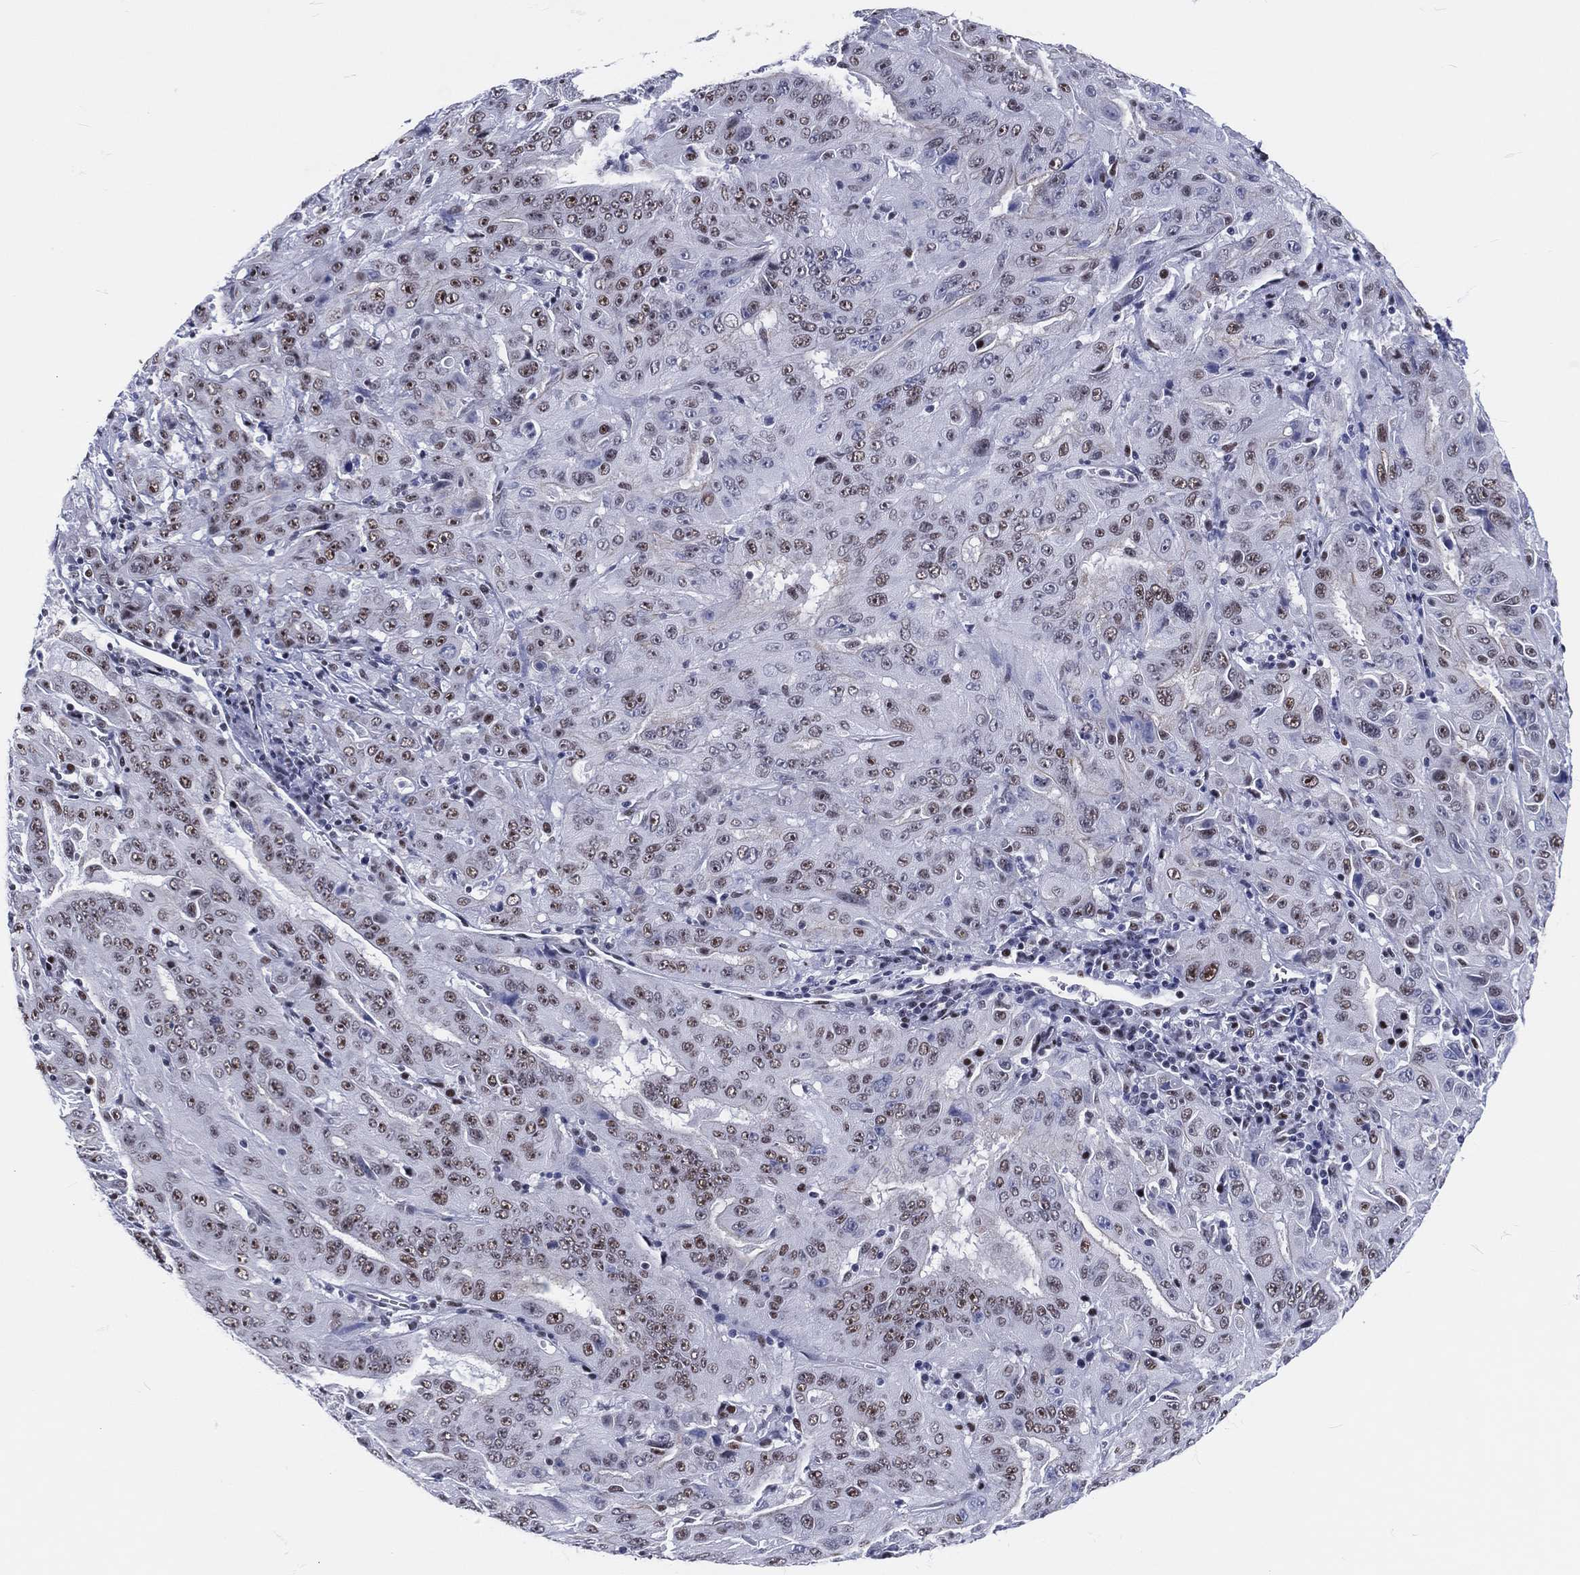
{"staining": {"intensity": "moderate", "quantity": "25%-75%", "location": "nuclear"}, "tissue": "pancreatic cancer", "cell_type": "Tumor cells", "image_type": "cancer", "snomed": [{"axis": "morphology", "description": "Adenocarcinoma, NOS"}, {"axis": "topography", "description": "Pancreas"}], "caption": "A high-resolution histopathology image shows immunohistochemistry staining of pancreatic cancer (adenocarcinoma), which shows moderate nuclear expression in about 25%-75% of tumor cells.", "gene": "MAPK8IP1", "patient": {"sex": "male", "age": 63}}